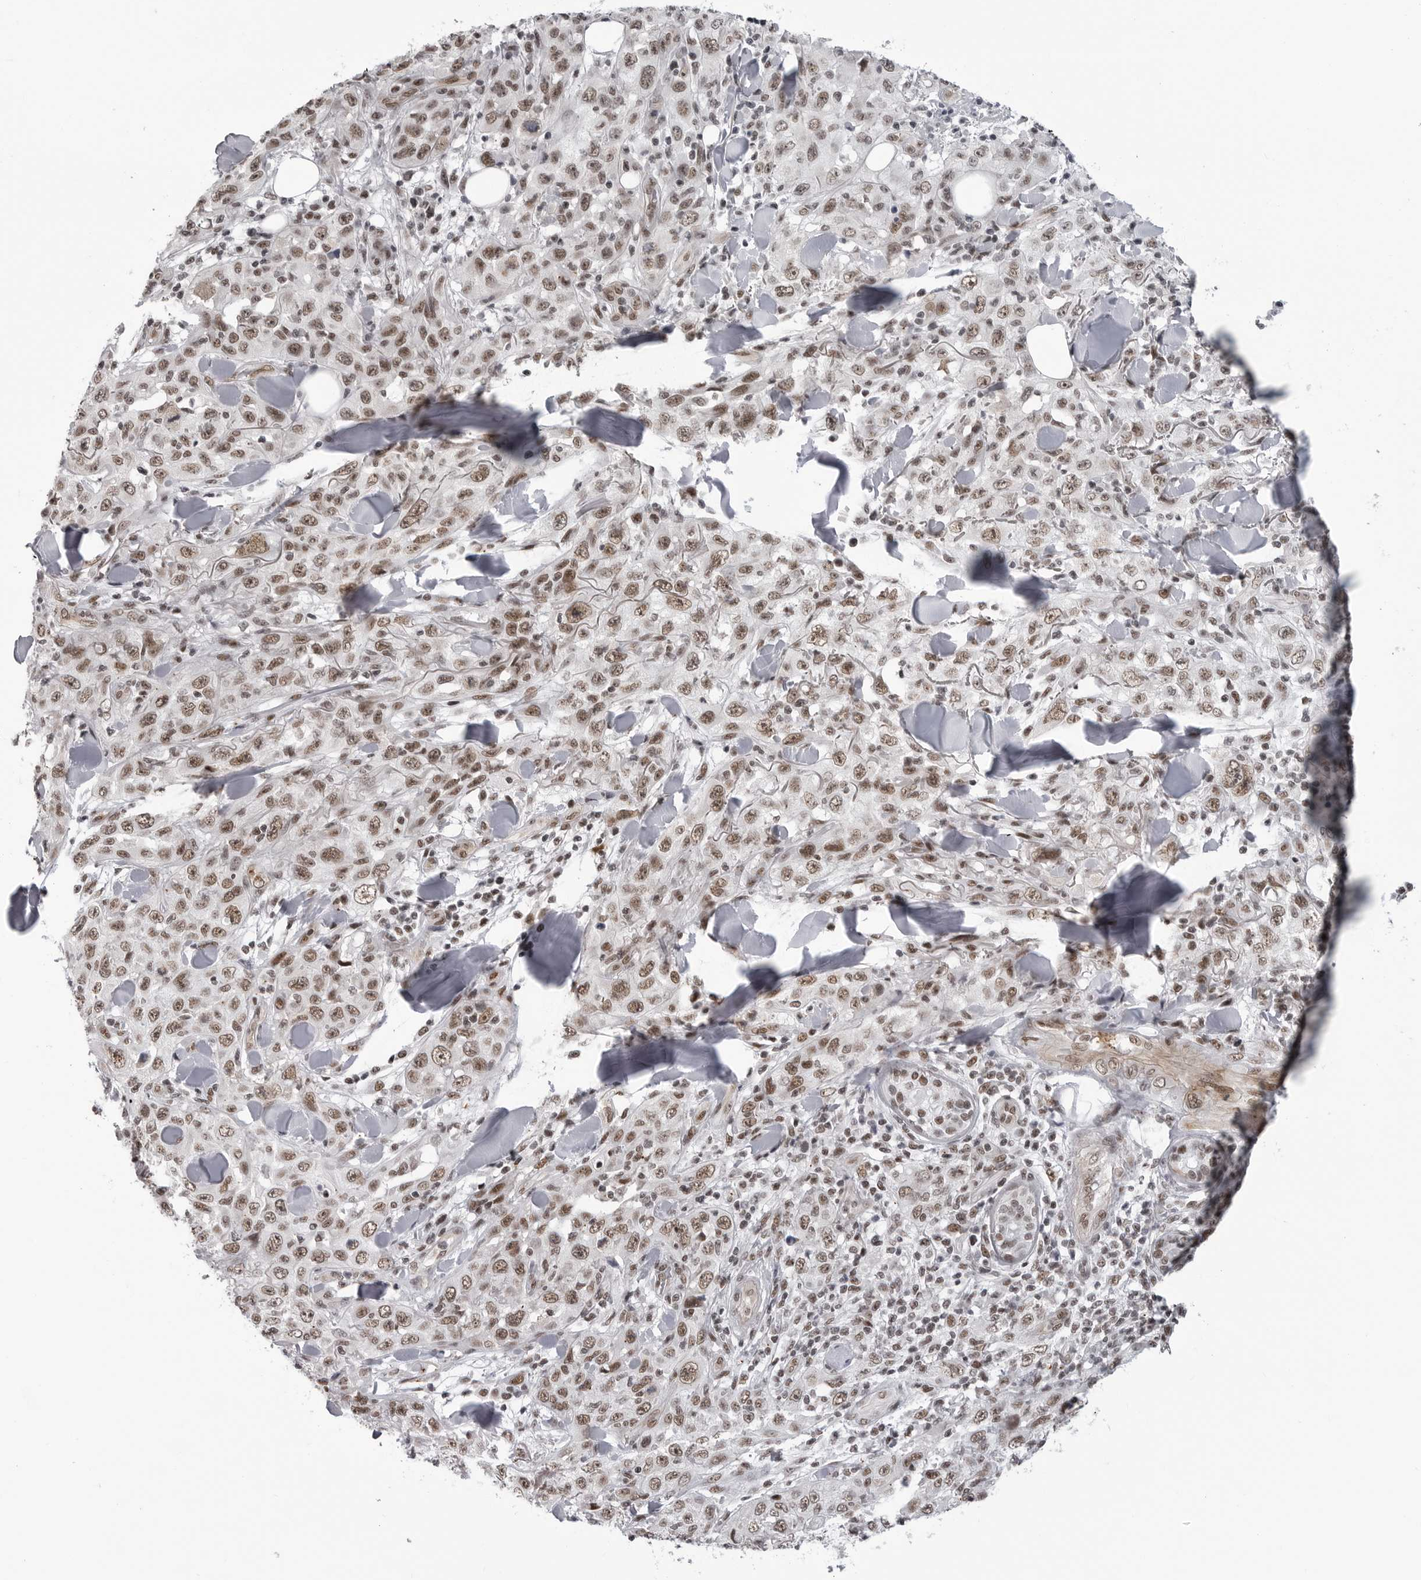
{"staining": {"intensity": "moderate", "quantity": ">75%", "location": "nuclear"}, "tissue": "skin cancer", "cell_type": "Tumor cells", "image_type": "cancer", "snomed": [{"axis": "morphology", "description": "Squamous cell carcinoma, NOS"}, {"axis": "topography", "description": "Skin"}], "caption": "Human skin cancer stained for a protein (brown) reveals moderate nuclear positive staining in about >75% of tumor cells.", "gene": "RNF26", "patient": {"sex": "female", "age": 88}}